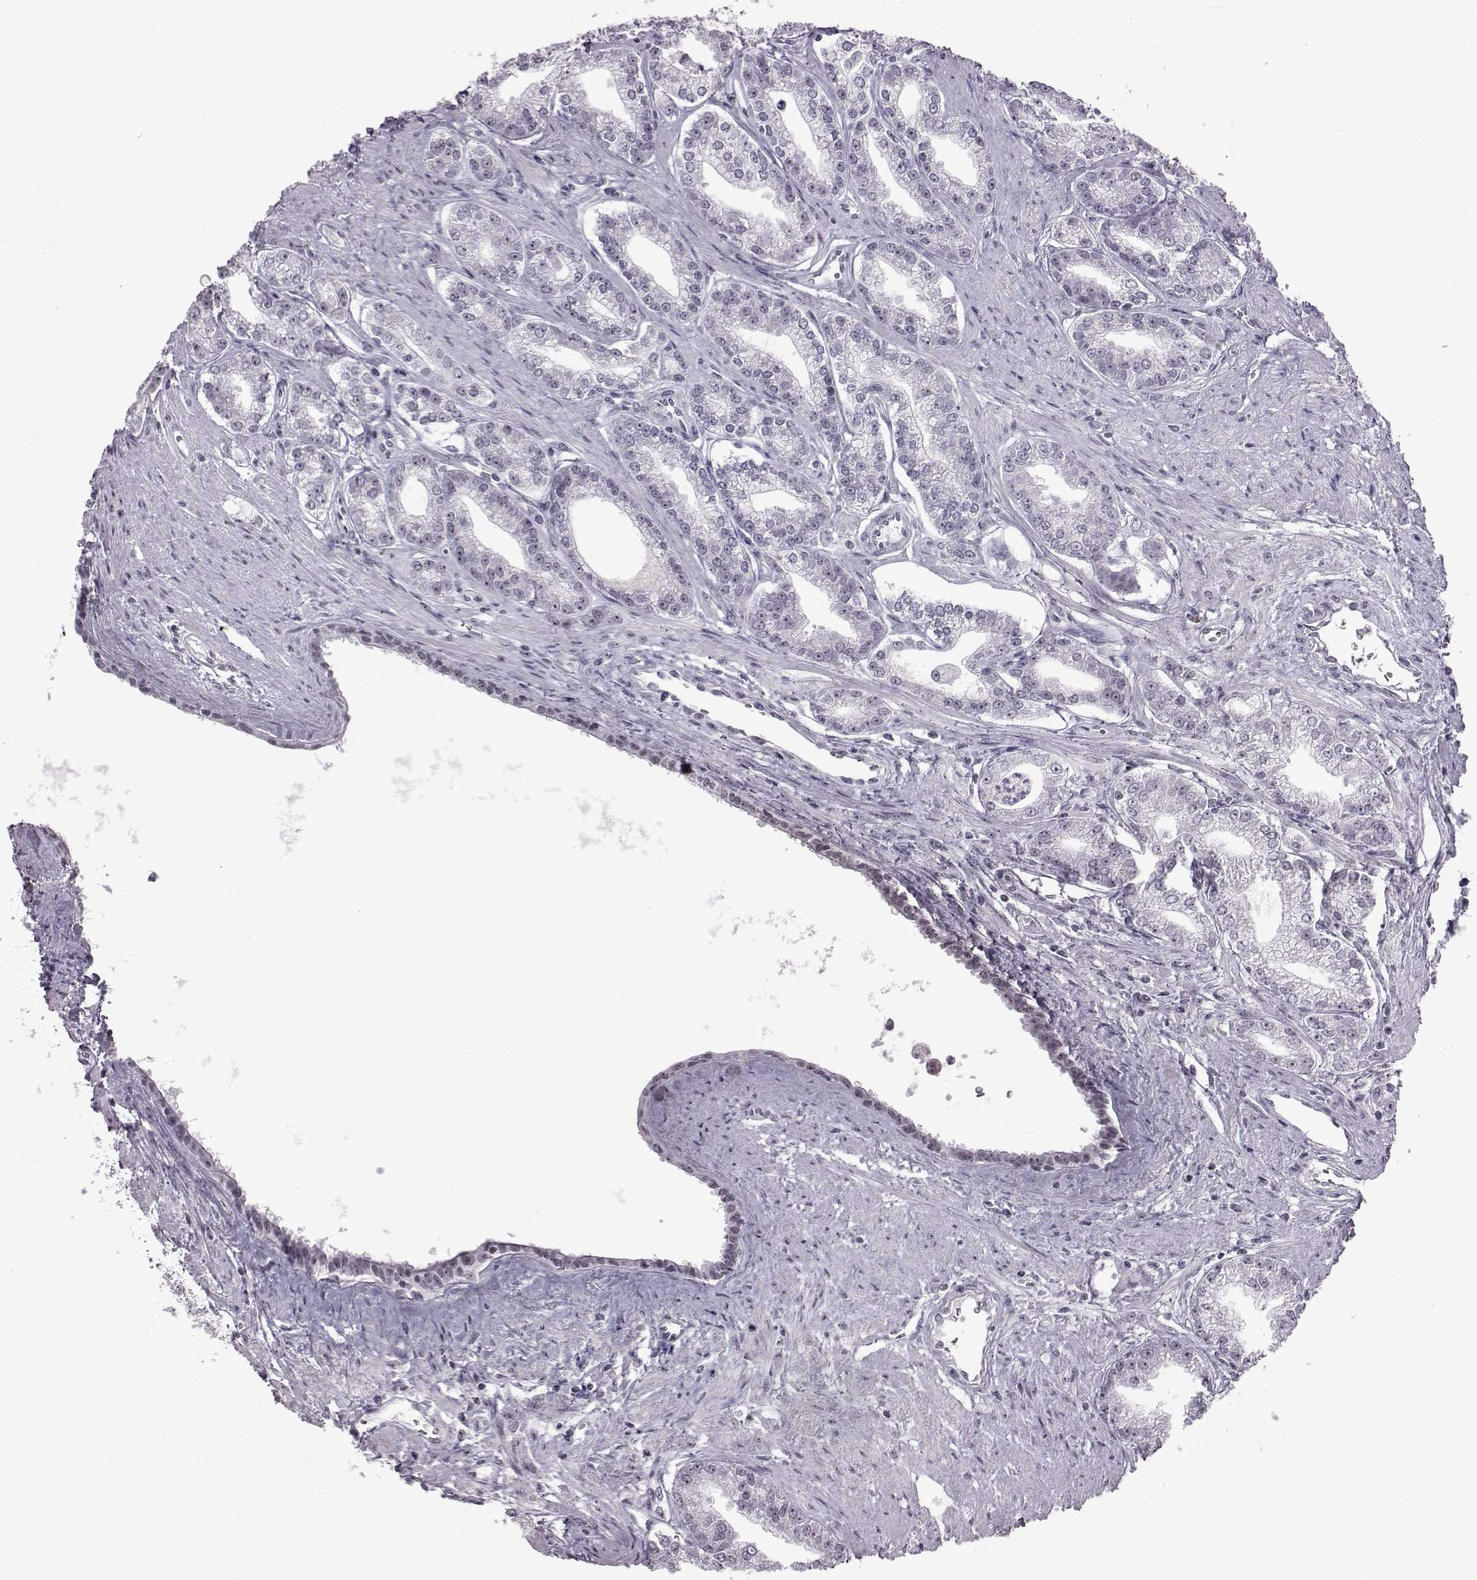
{"staining": {"intensity": "weak", "quantity": "<25%", "location": "nuclear"}, "tissue": "prostate cancer", "cell_type": "Tumor cells", "image_type": "cancer", "snomed": [{"axis": "morphology", "description": "Adenocarcinoma, NOS"}, {"axis": "topography", "description": "Prostate"}], "caption": "The photomicrograph reveals no staining of tumor cells in adenocarcinoma (prostate).", "gene": "ADGRG2", "patient": {"sex": "male", "age": 71}}